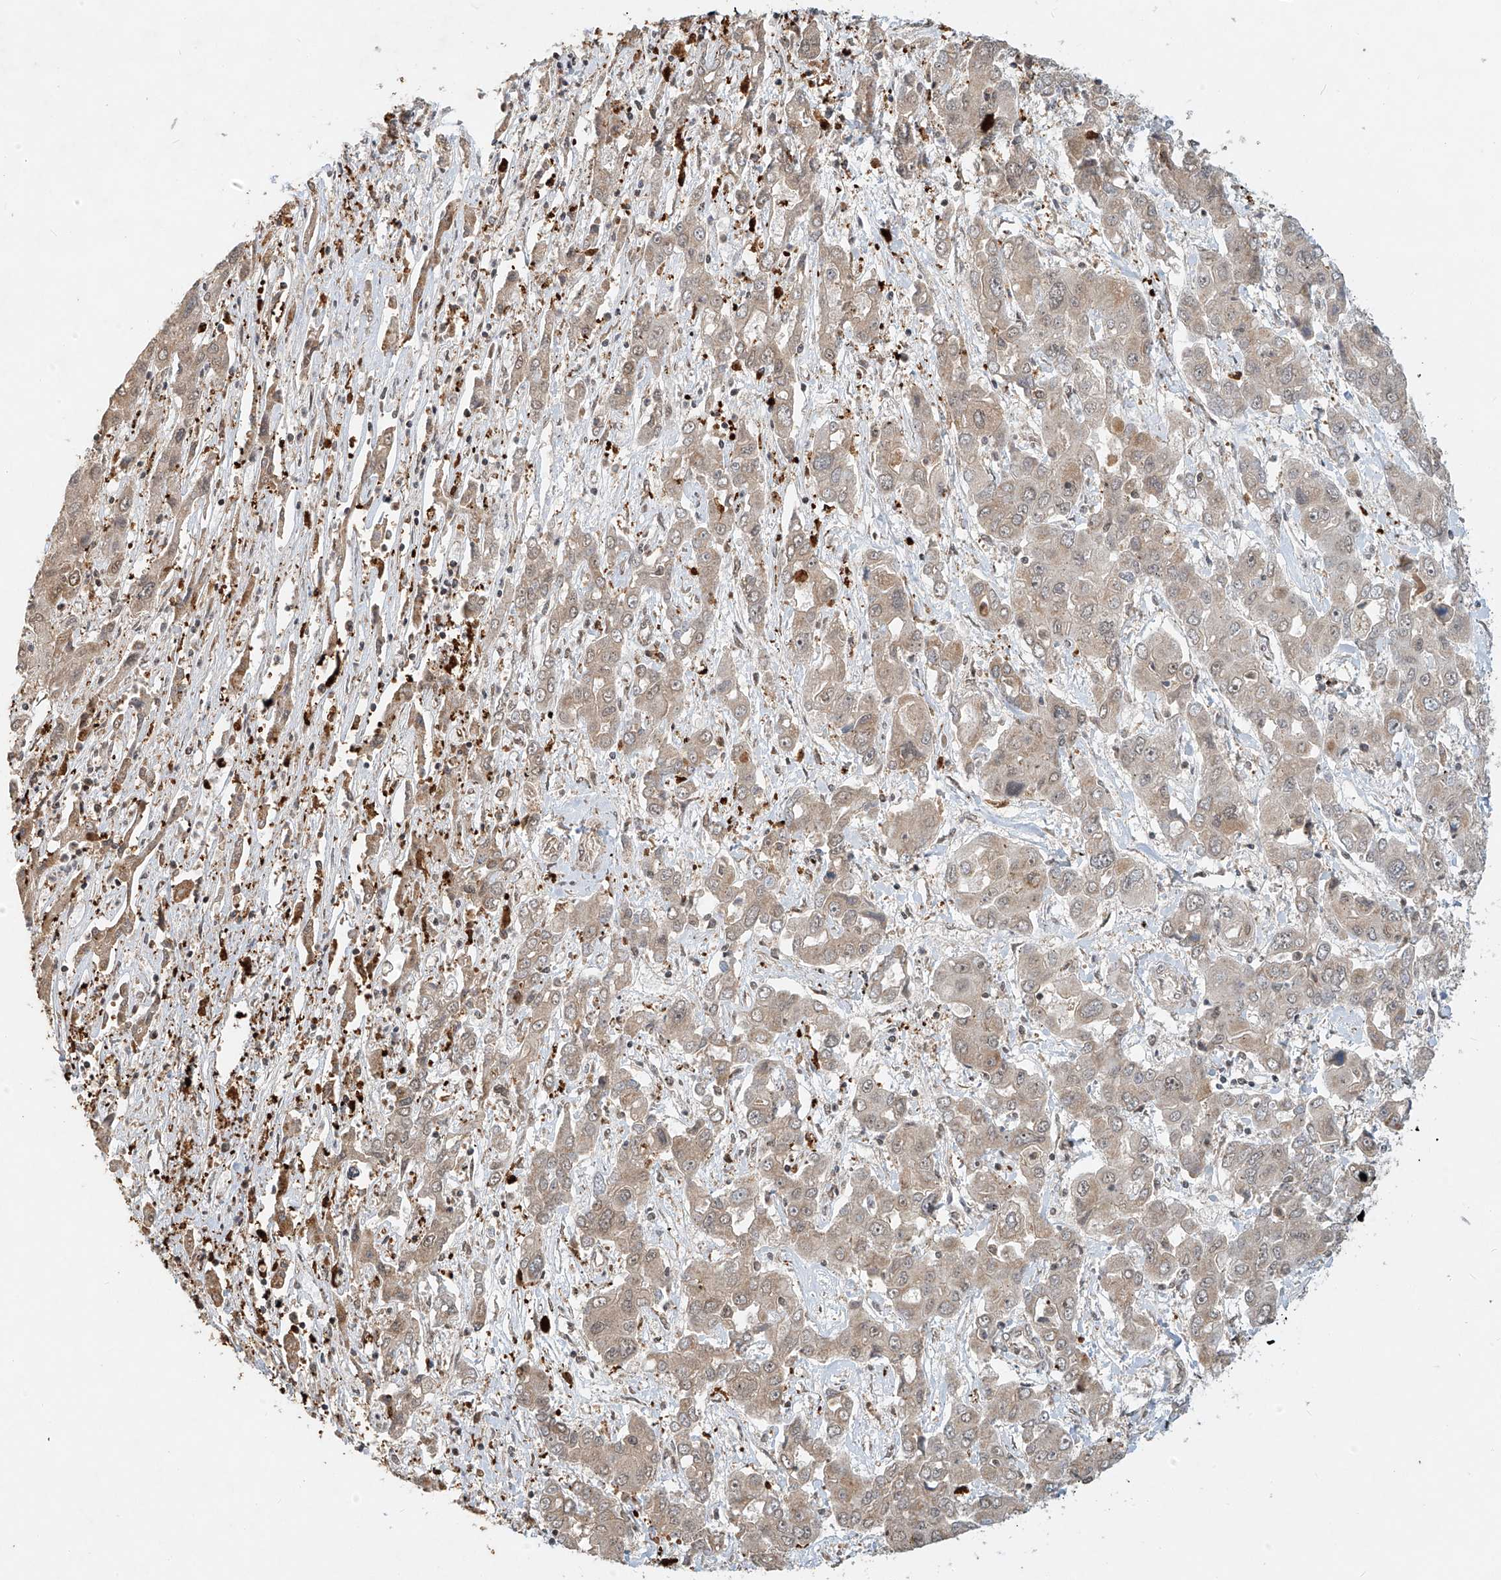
{"staining": {"intensity": "weak", "quantity": "<25%", "location": "cytoplasmic/membranous"}, "tissue": "liver cancer", "cell_type": "Tumor cells", "image_type": "cancer", "snomed": [{"axis": "morphology", "description": "Cholangiocarcinoma"}, {"axis": "topography", "description": "Liver"}], "caption": "Human liver cancer stained for a protein using IHC reveals no staining in tumor cells.", "gene": "SYTL3", "patient": {"sex": "male", "age": 67}}